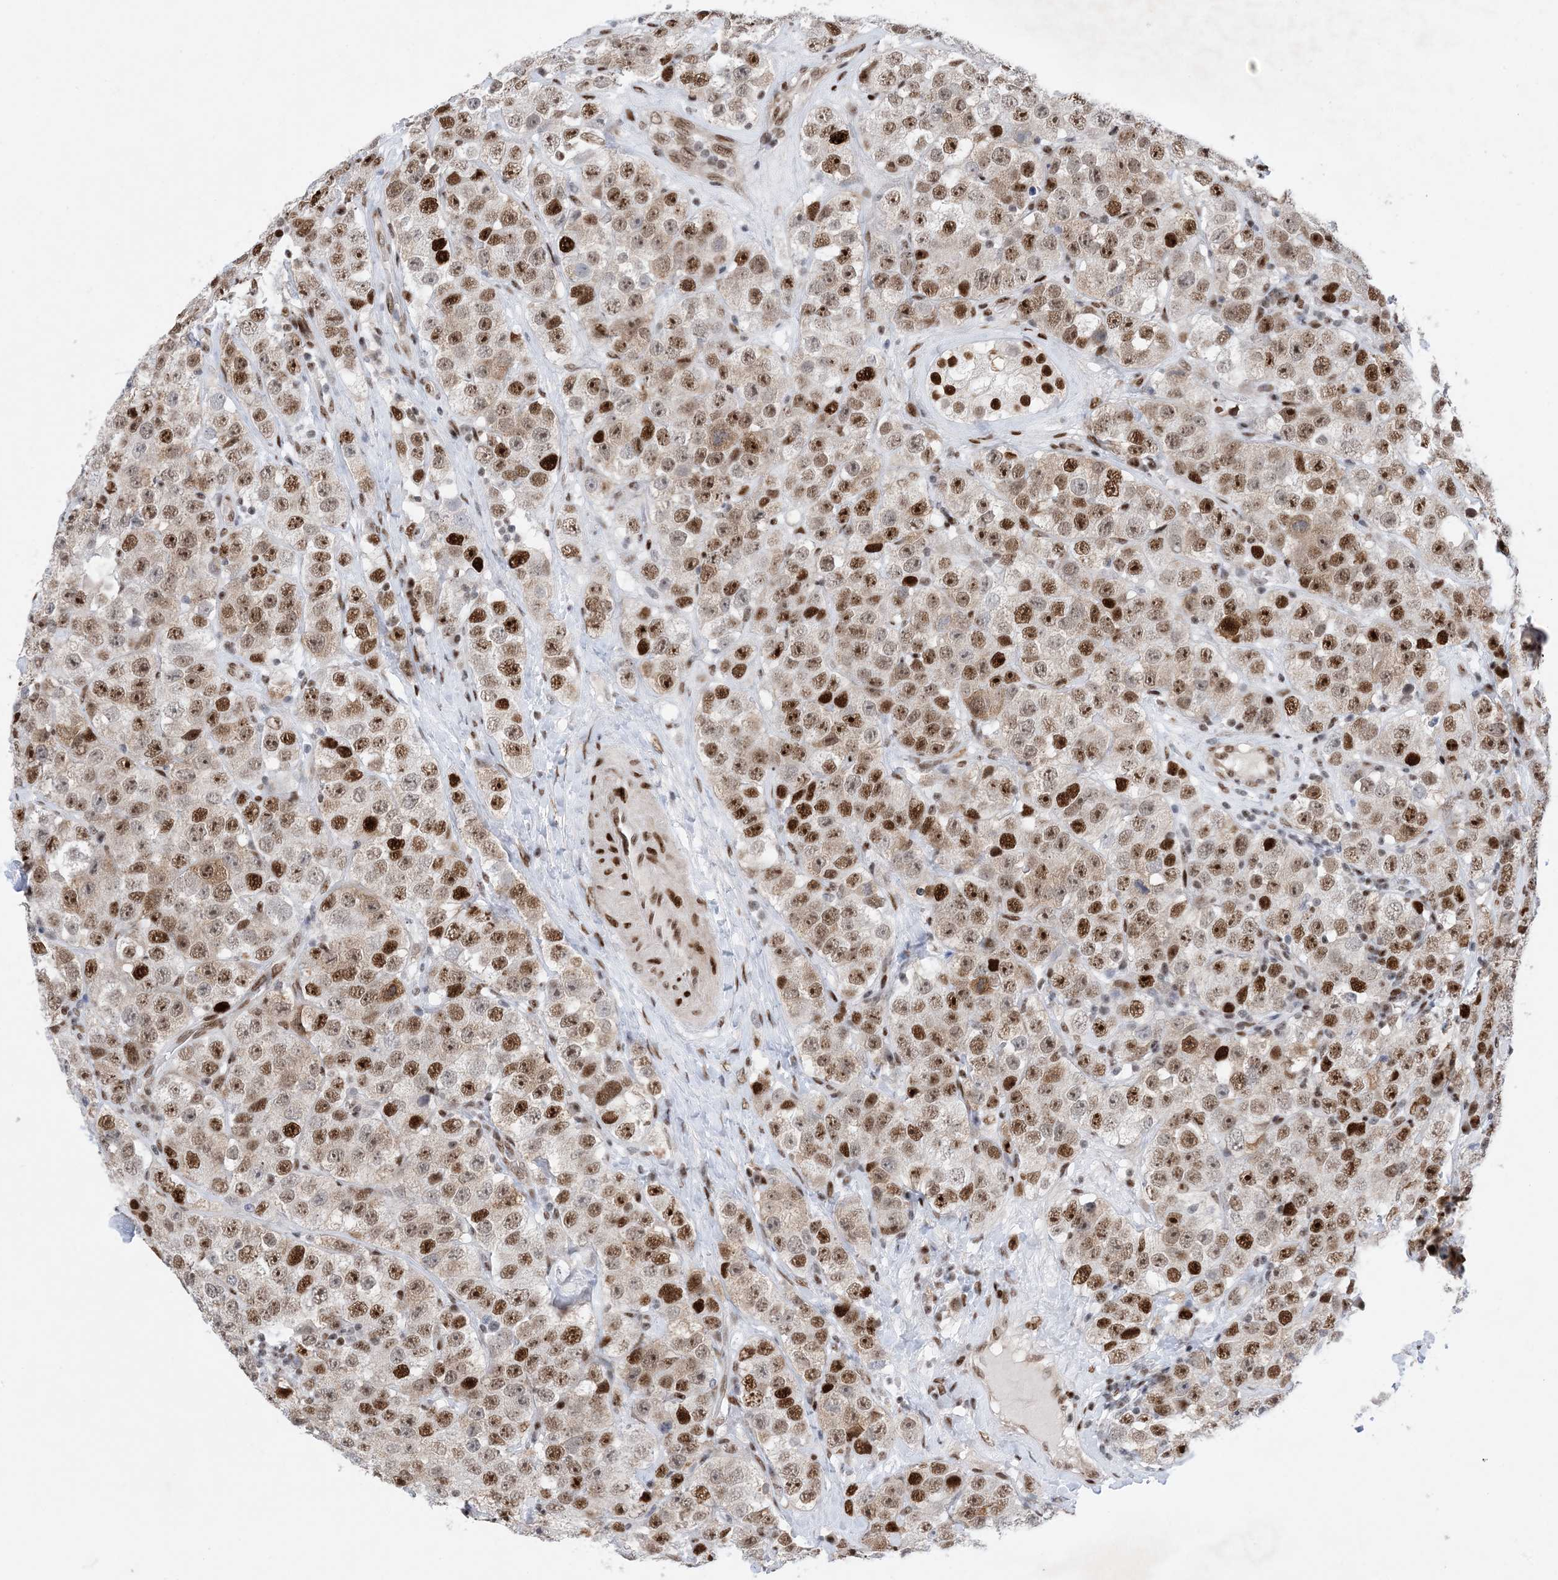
{"staining": {"intensity": "moderate", "quantity": "25%-75%", "location": "nuclear"}, "tissue": "testis cancer", "cell_type": "Tumor cells", "image_type": "cancer", "snomed": [{"axis": "morphology", "description": "Seminoma, NOS"}, {"axis": "topography", "description": "Testis"}], "caption": "Protein staining of testis cancer tissue exhibits moderate nuclear positivity in approximately 25%-75% of tumor cells.", "gene": "TSPYL1", "patient": {"sex": "male", "age": 28}}